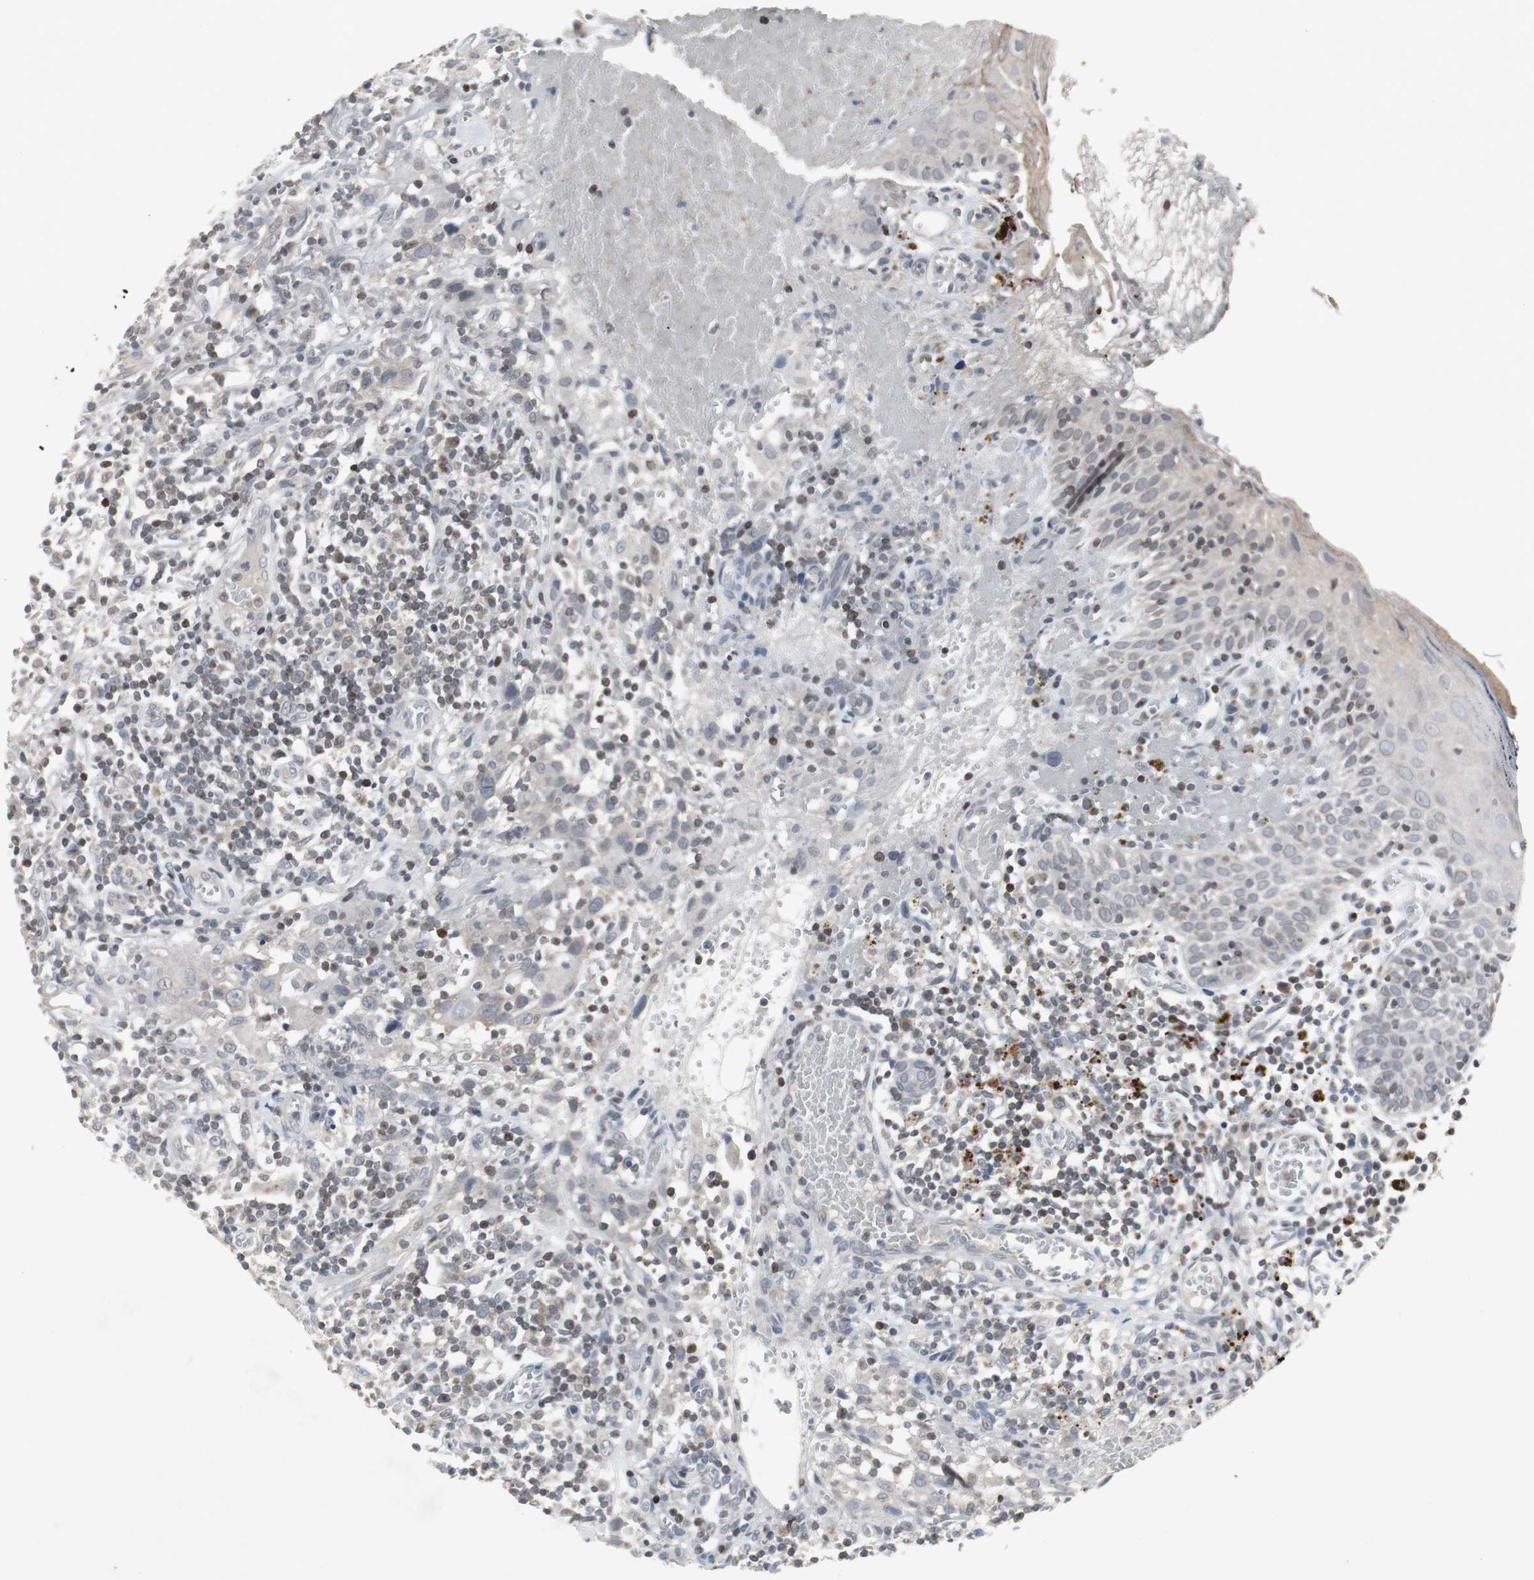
{"staining": {"intensity": "negative", "quantity": "none", "location": "none"}, "tissue": "thyroid cancer", "cell_type": "Tumor cells", "image_type": "cancer", "snomed": [{"axis": "morphology", "description": "Carcinoma, NOS"}, {"axis": "topography", "description": "Thyroid gland"}], "caption": "Photomicrograph shows no protein expression in tumor cells of thyroid cancer tissue. (Stains: DAB (3,3'-diaminobenzidine) IHC with hematoxylin counter stain, Microscopy: brightfield microscopy at high magnification).", "gene": "ZNF396", "patient": {"sex": "female", "age": 77}}